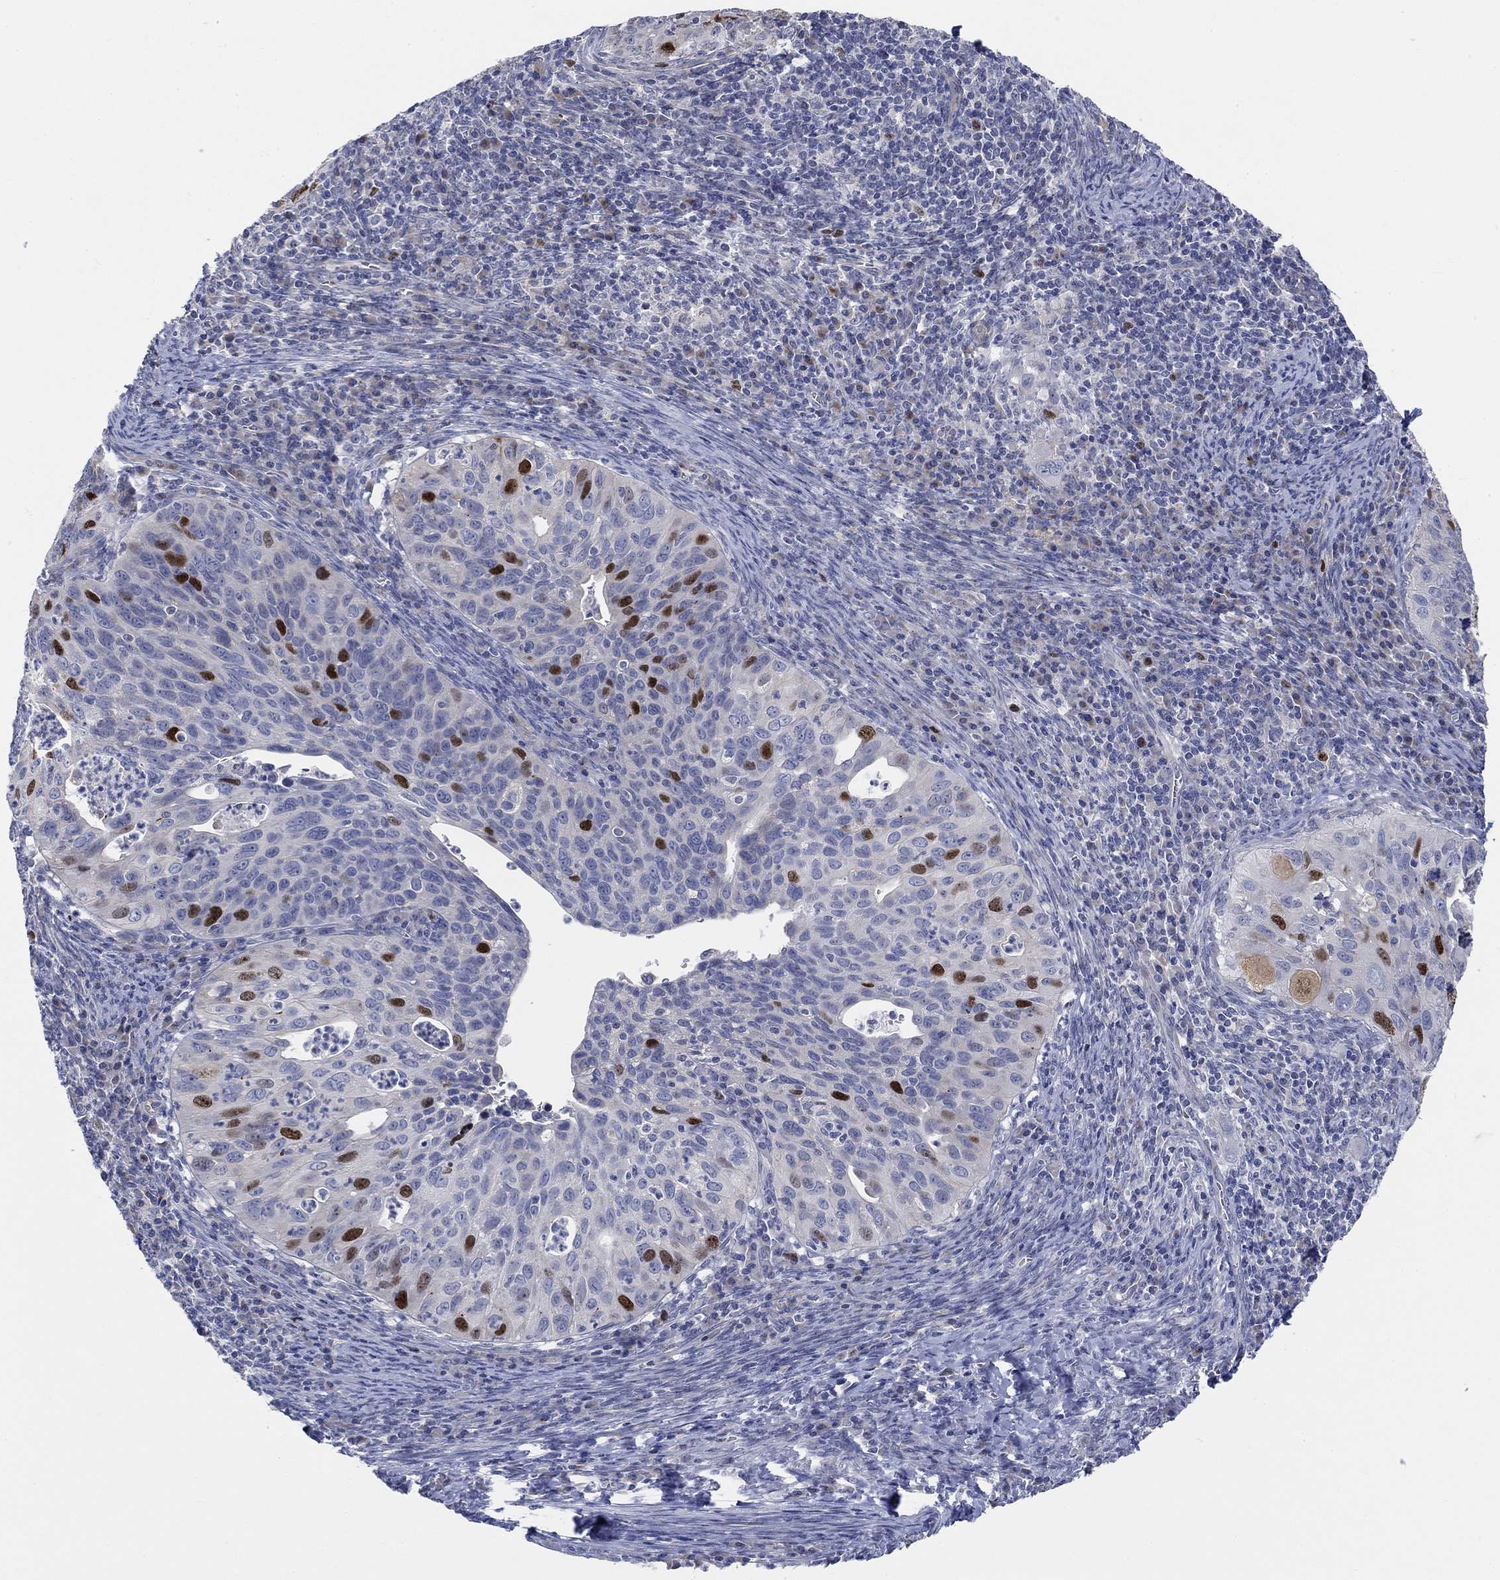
{"staining": {"intensity": "strong", "quantity": "<25%", "location": "nuclear"}, "tissue": "cervical cancer", "cell_type": "Tumor cells", "image_type": "cancer", "snomed": [{"axis": "morphology", "description": "Squamous cell carcinoma, NOS"}, {"axis": "topography", "description": "Cervix"}], "caption": "Immunohistochemical staining of cervical cancer exhibits strong nuclear protein expression in approximately <25% of tumor cells.", "gene": "PRC1", "patient": {"sex": "female", "age": 26}}